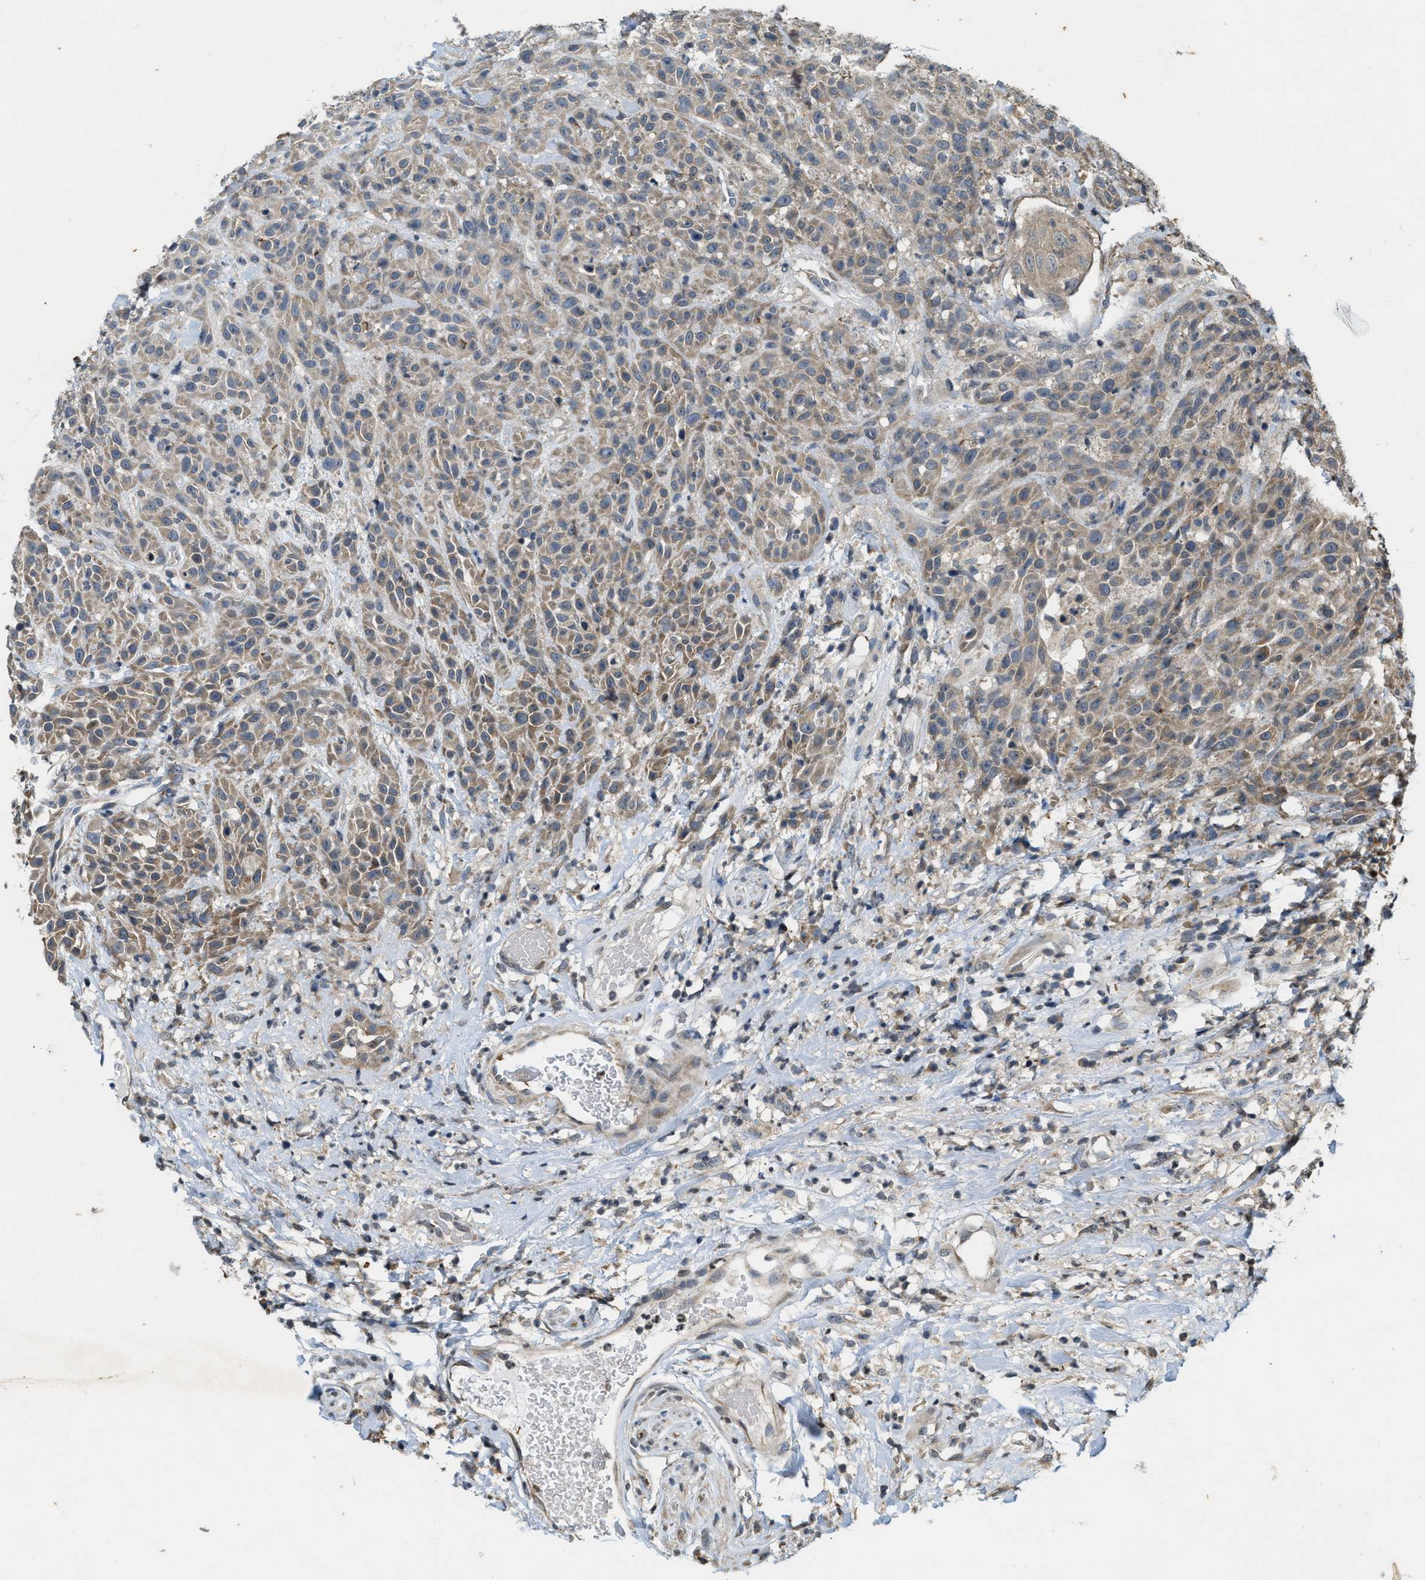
{"staining": {"intensity": "weak", "quantity": ">75%", "location": "cytoplasmic/membranous"}, "tissue": "head and neck cancer", "cell_type": "Tumor cells", "image_type": "cancer", "snomed": [{"axis": "morphology", "description": "Normal tissue, NOS"}, {"axis": "morphology", "description": "Squamous cell carcinoma, NOS"}, {"axis": "topography", "description": "Cartilage tissue"}, {"axis": "topography", "description": "Head-Neck"}], "caption": "Immunohistochemistry (IHC) (DAB (3,3'-diaminobenzidine)) staining of head and neck squamous cell carcinoma reveals weak cytoplasmic/membranous protein staining in about >75% of tumor cells.", "gene": "KIF21A", "patient": {"sex": "male", "age": 62}}